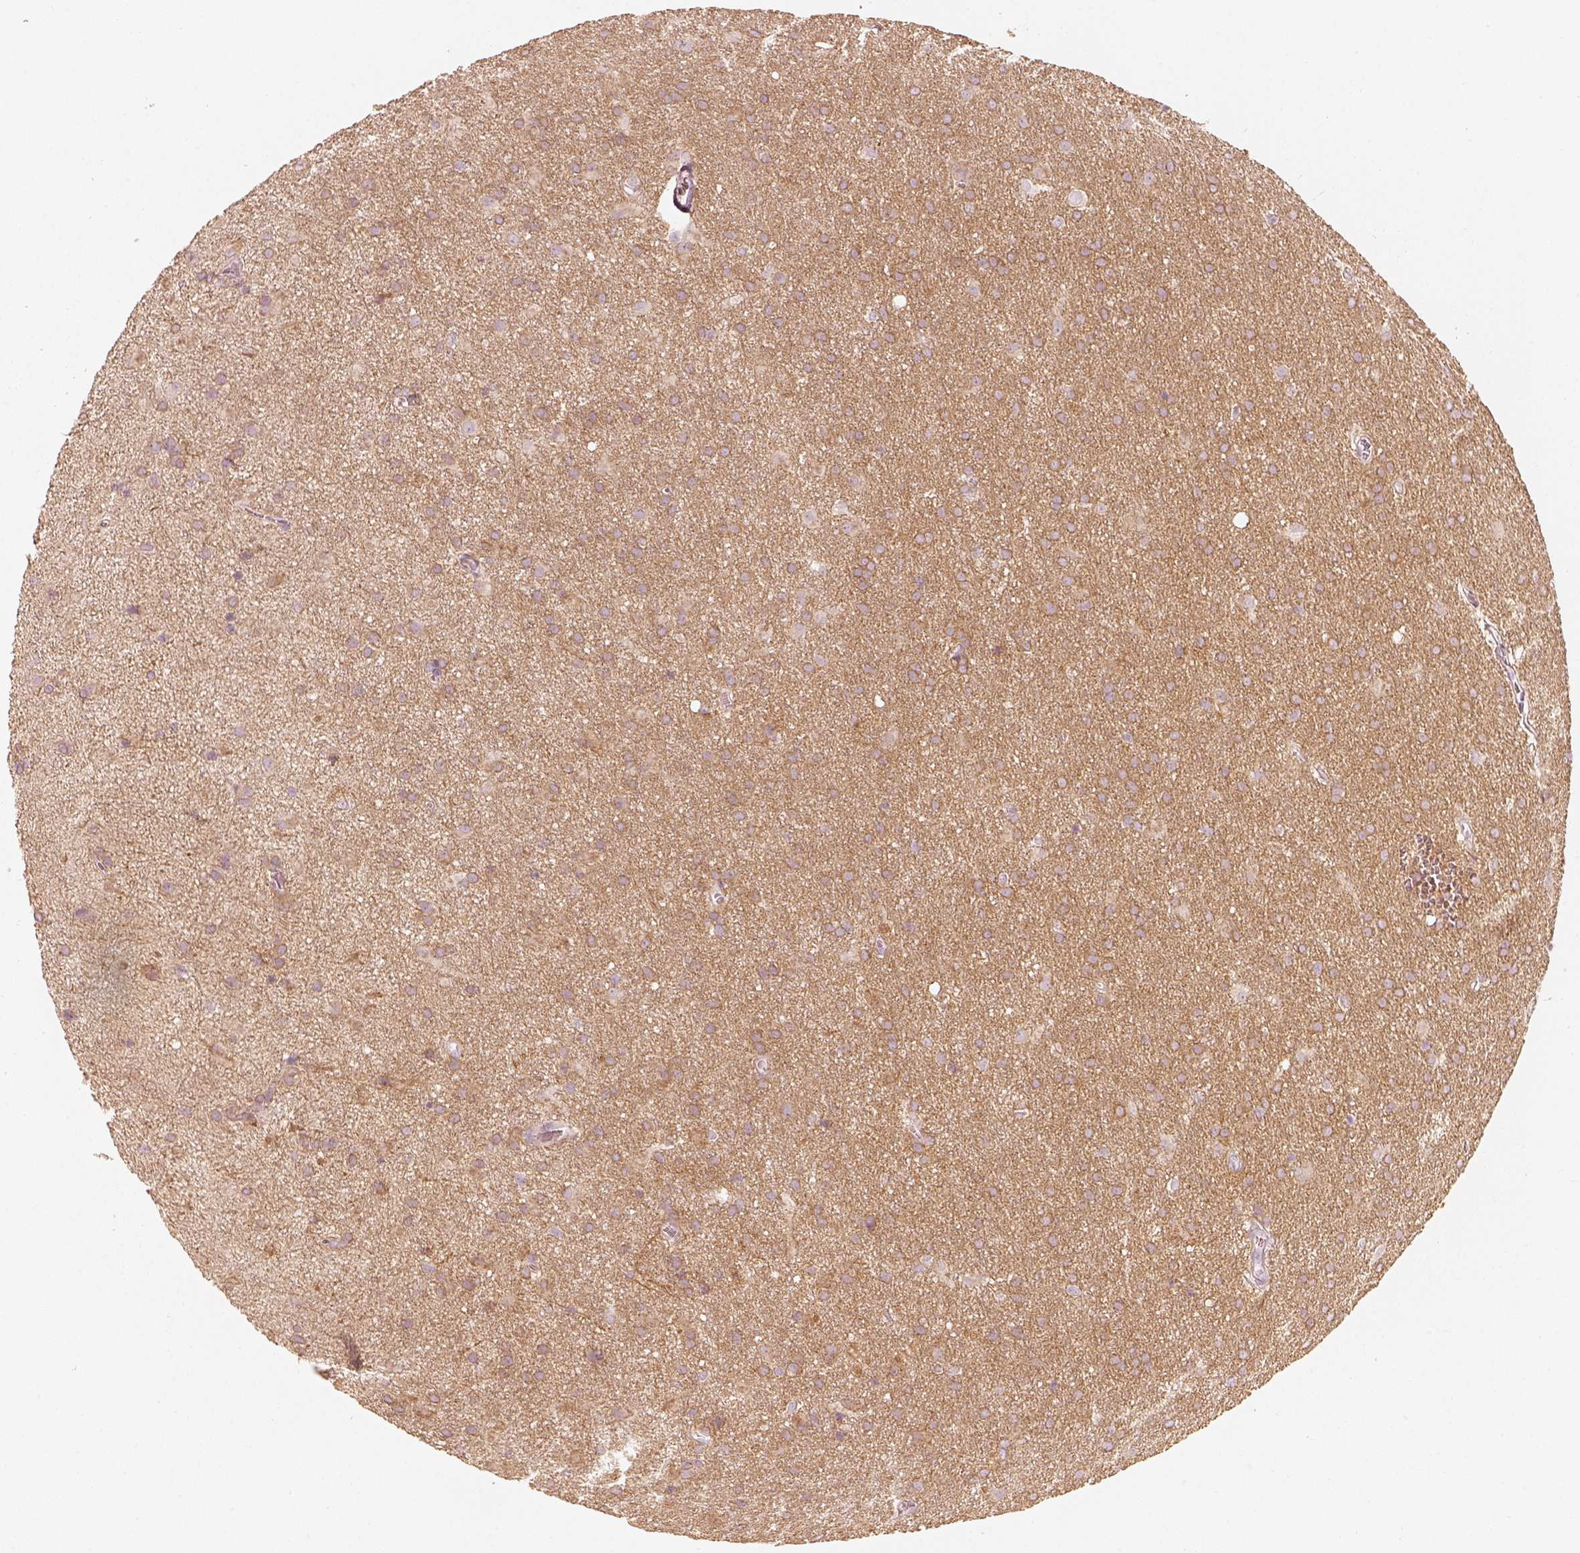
{"staining": {"intensity": "weak", "quantity": ">75%", "location": "cytoplasmic/membranous"}, "tissue": "glioma", "cell_type": "Tumor cells", "image_type": "cancer", "snomed": [{"axis": "morphology", "description": "Glioma, malignant, Low grade"}, {"axis": "topography", "description": "Brain"}], "caption": "Immunohistochemistry (DAB) staining of human malignant low-grade glioma shows weak cytoplasmic/membranous protein expression in approximately >75% of tumor cells.", "gene": "FMNL2", "patient": {"sex": "male", "age": 58}}